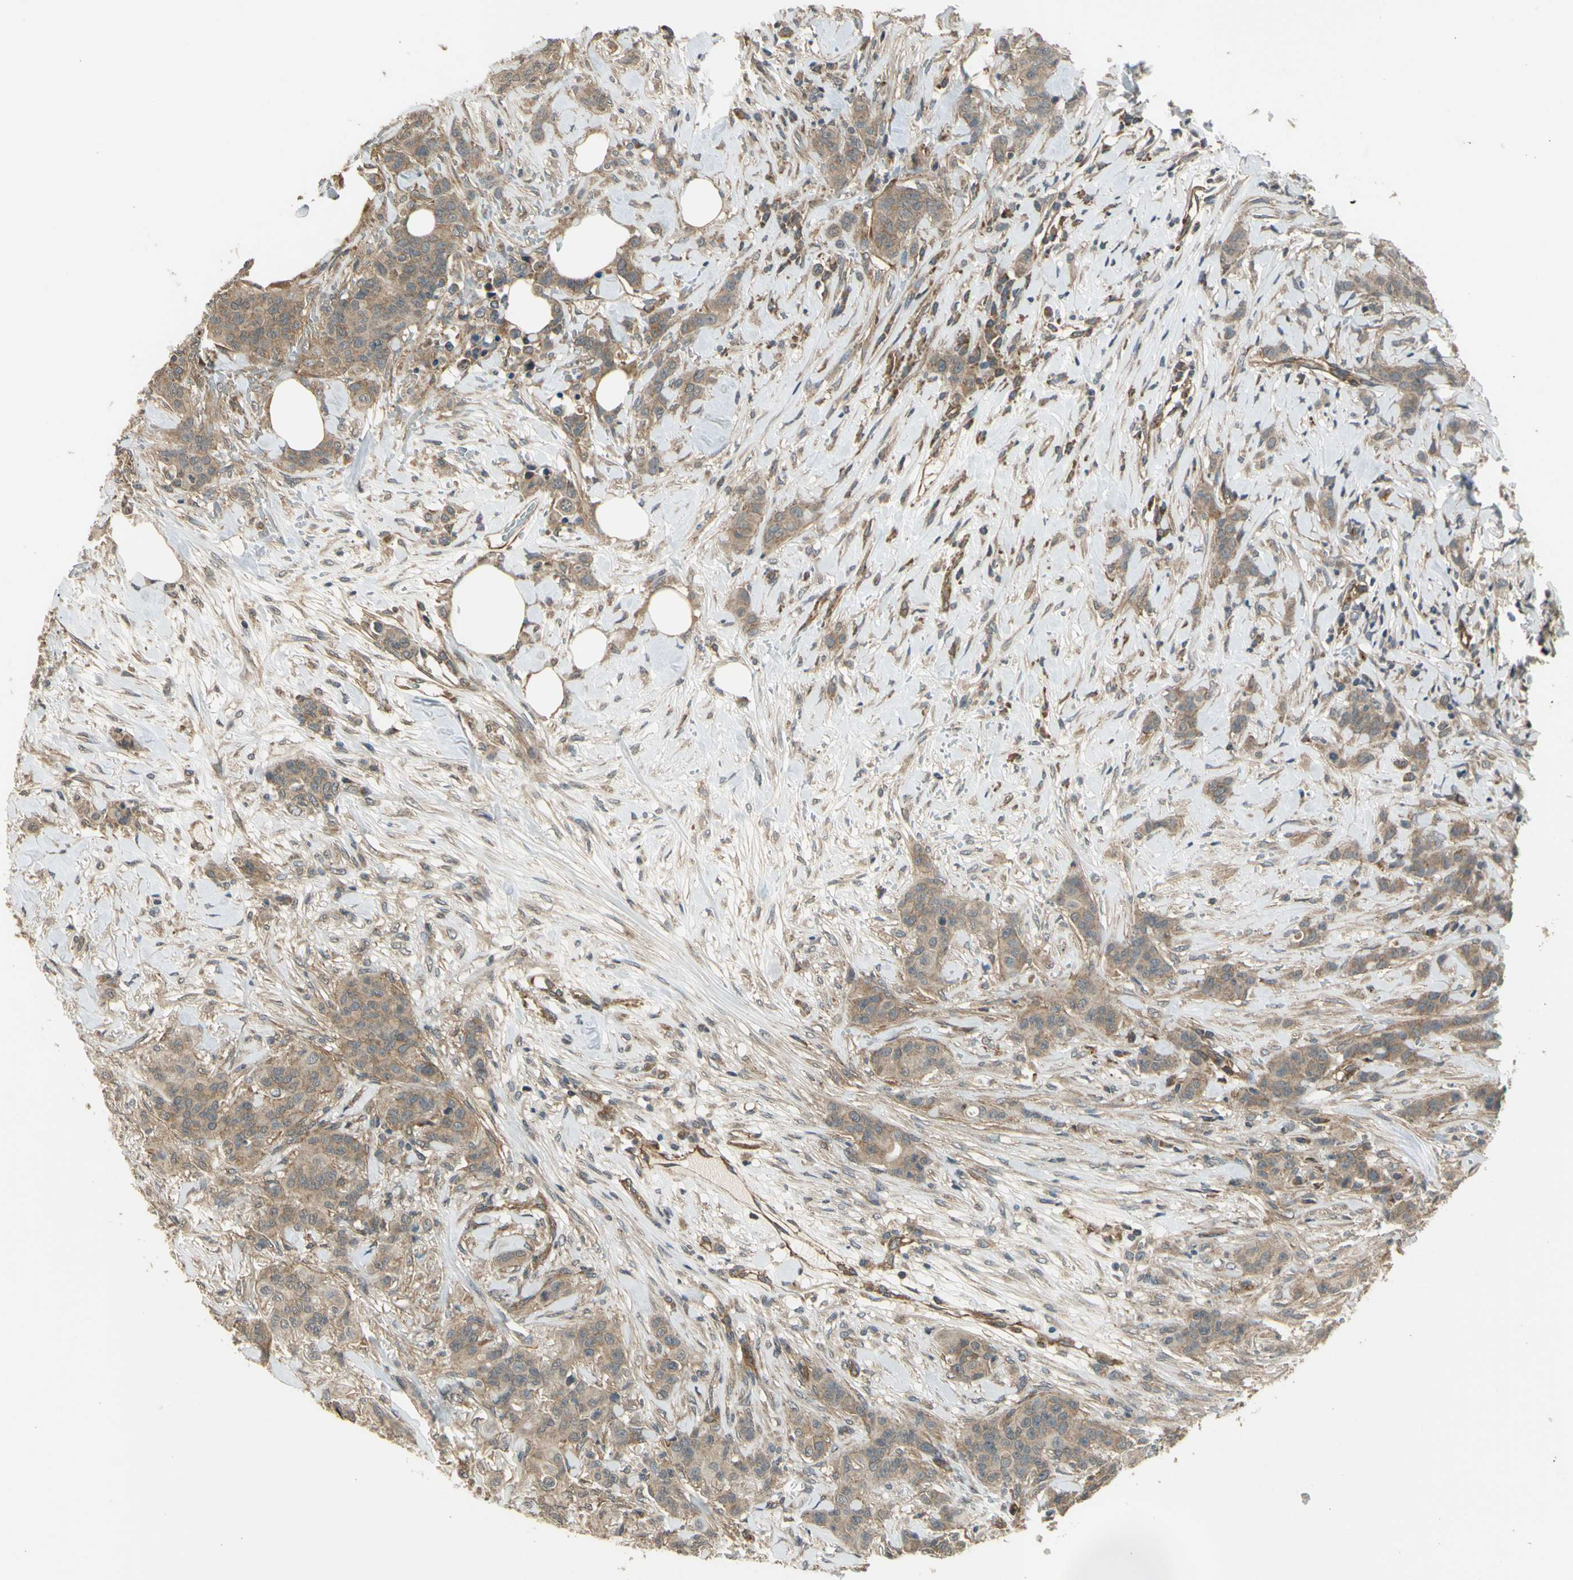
{"staining": {"intensity": "moderate", "quantity": ">75%", "location": "cytoplasmic/membranous"}, "tissue": "breast cancer", "cell_type": "Tumor cells", "image_type": "cancer", "snomed": [{"axis": "morphology", "description": "Duct carcinoma"}, {"axis": "topography", "description": "Breast"}], "caption": "A high-resolution photomicrograph shows immunohistochemistry (IHC) staining of infiltrating ductal carcinoma (breast), which displays moderate cytoplasmic/membranous expression in approximately >75% of tumor cells. The protein of interest is stained brown, and the nuclei are stained in blue (DAB IHC with brightfield microscopy, high magnification).", "gene": "EFNB2", "patient": {"sex": "female", "age": 40}}